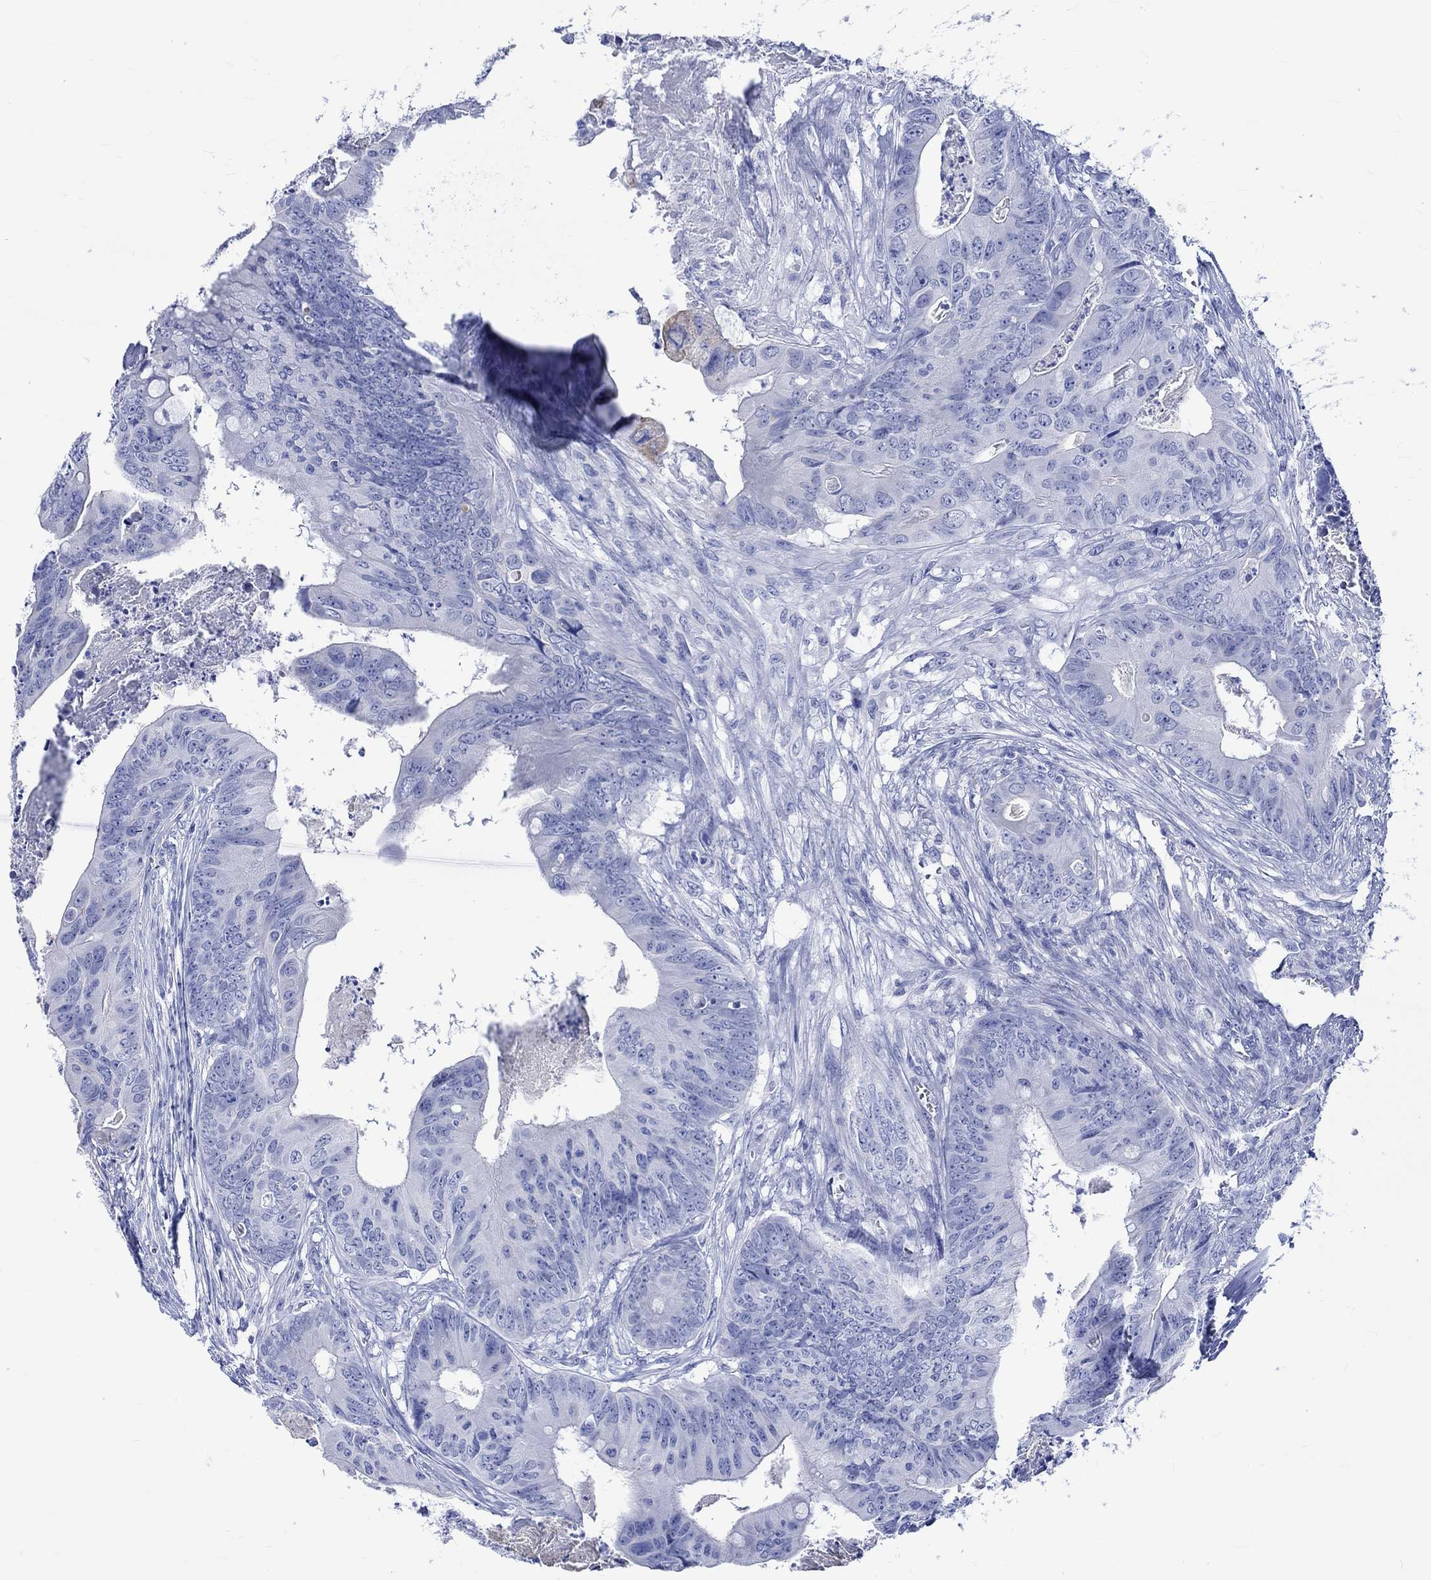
{"staining": {"intensity": "negative", "quantity": "none", "location": "none"}, "tissue": "colorectal cancer", "cell_type": "Tumor cells", "image_type": "cancer", "snomed": [{"axis": "morphology", "description": "Adenocarcinoma, NOS"}, {"axis": "topography", "description": "Colon"}], "caption": "DAB immunohistochemical staining of human colorectal cancer (adenocarcinoma) exhibits no significant expression in tumor cells.", "gene": "KLHL33", "patient": {"sex": "male", "age": 84}}